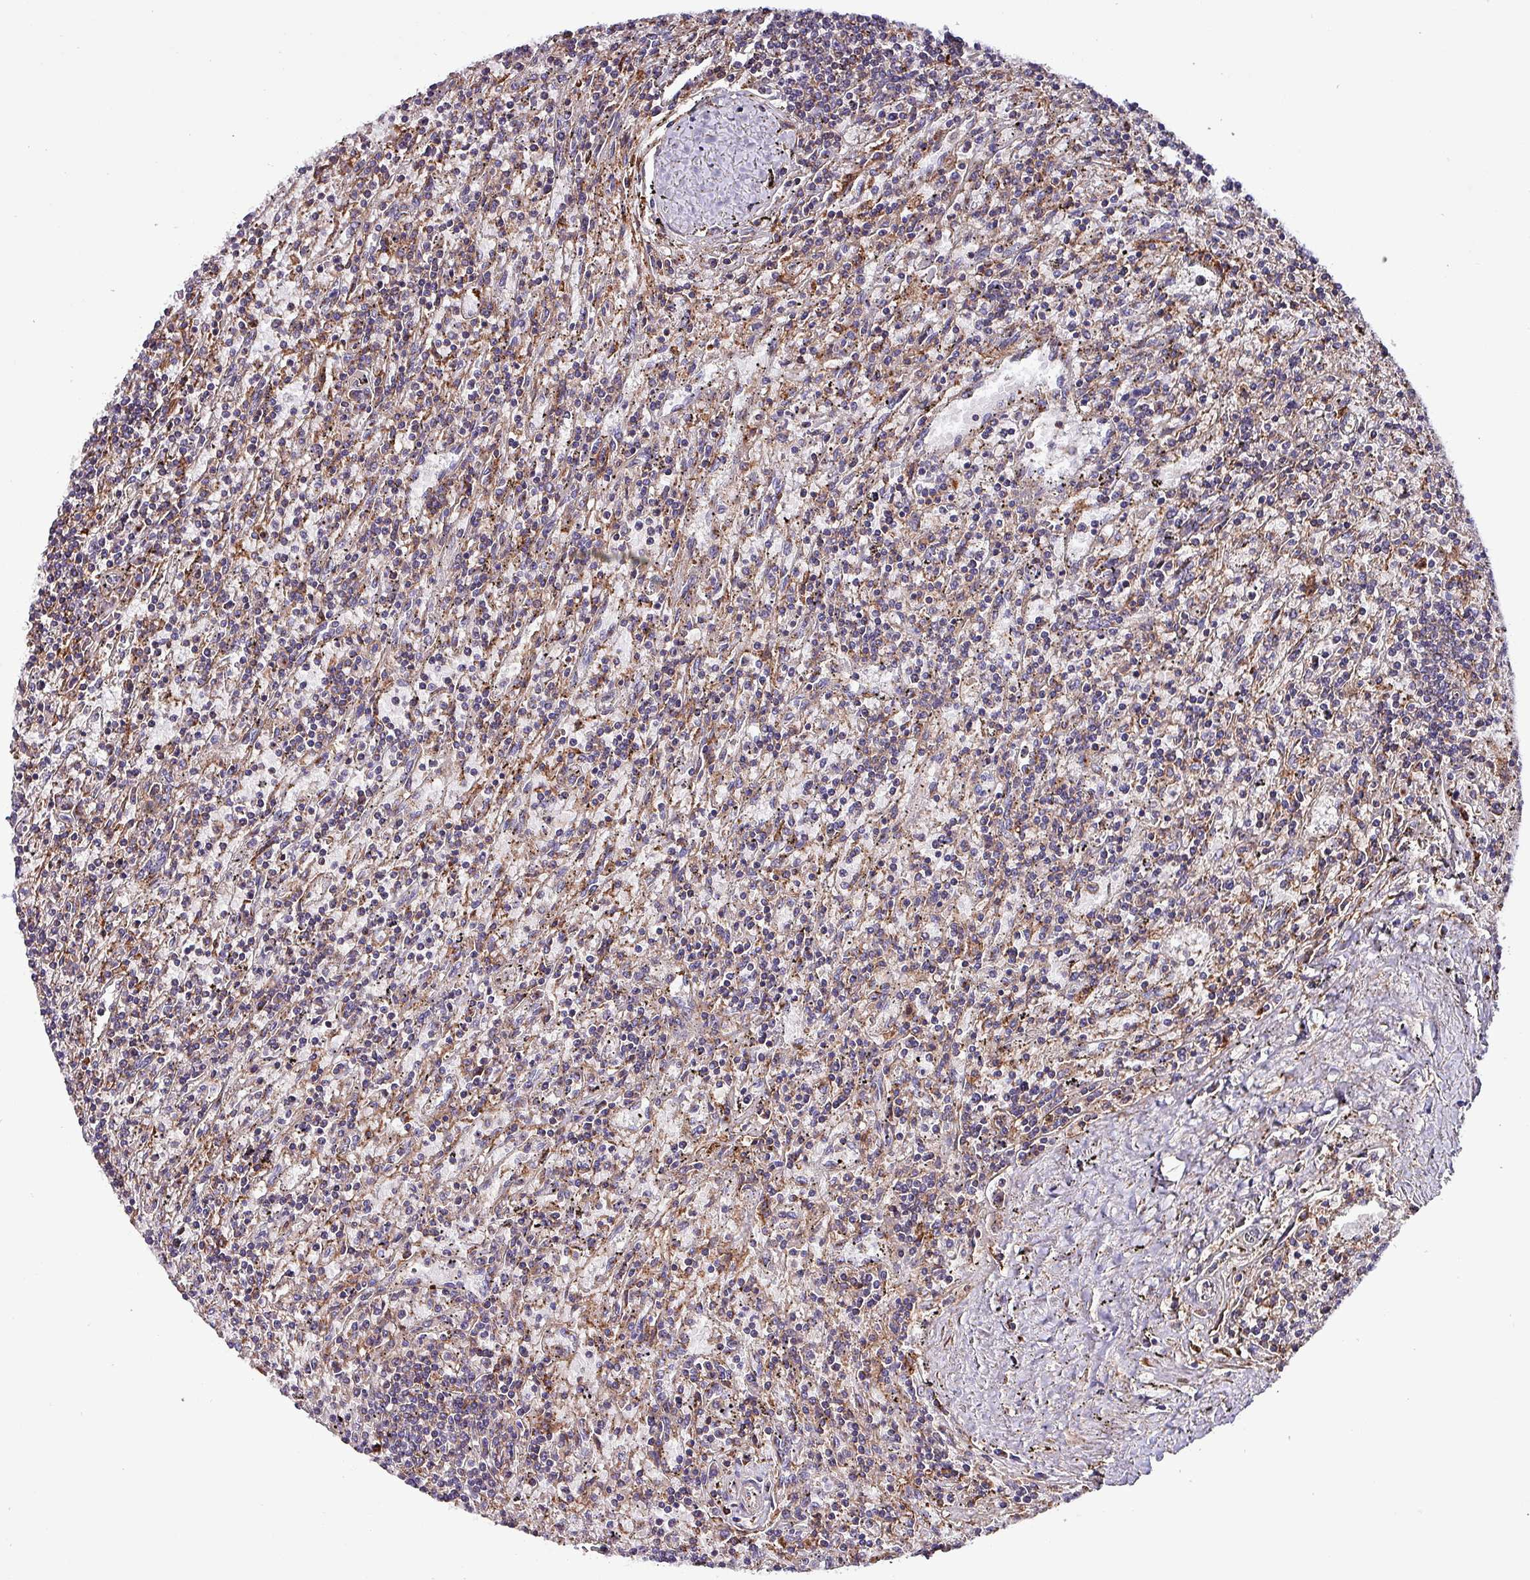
{"staining": {"intensity": "negative", "quantity": "none", "location": "none"}, "tissue": "lymphoma", "cell_type": "Tumor cells", "image_type": "cancer", "snomed": [{"axis": "morphology", "description": "Malignant lymphoma, non-Hodgkin's type, Low grade"}, {"axis": "topography", "description": "Spleen"}], "caption": "This is a photomicrograph of IHC staining of malignant lymphoma, non-Hodgkin's type (low-grade), which shows no expression in tumor cells.", "gene": "VAMP4", "patient": {"sex": "male", "age": 76}}